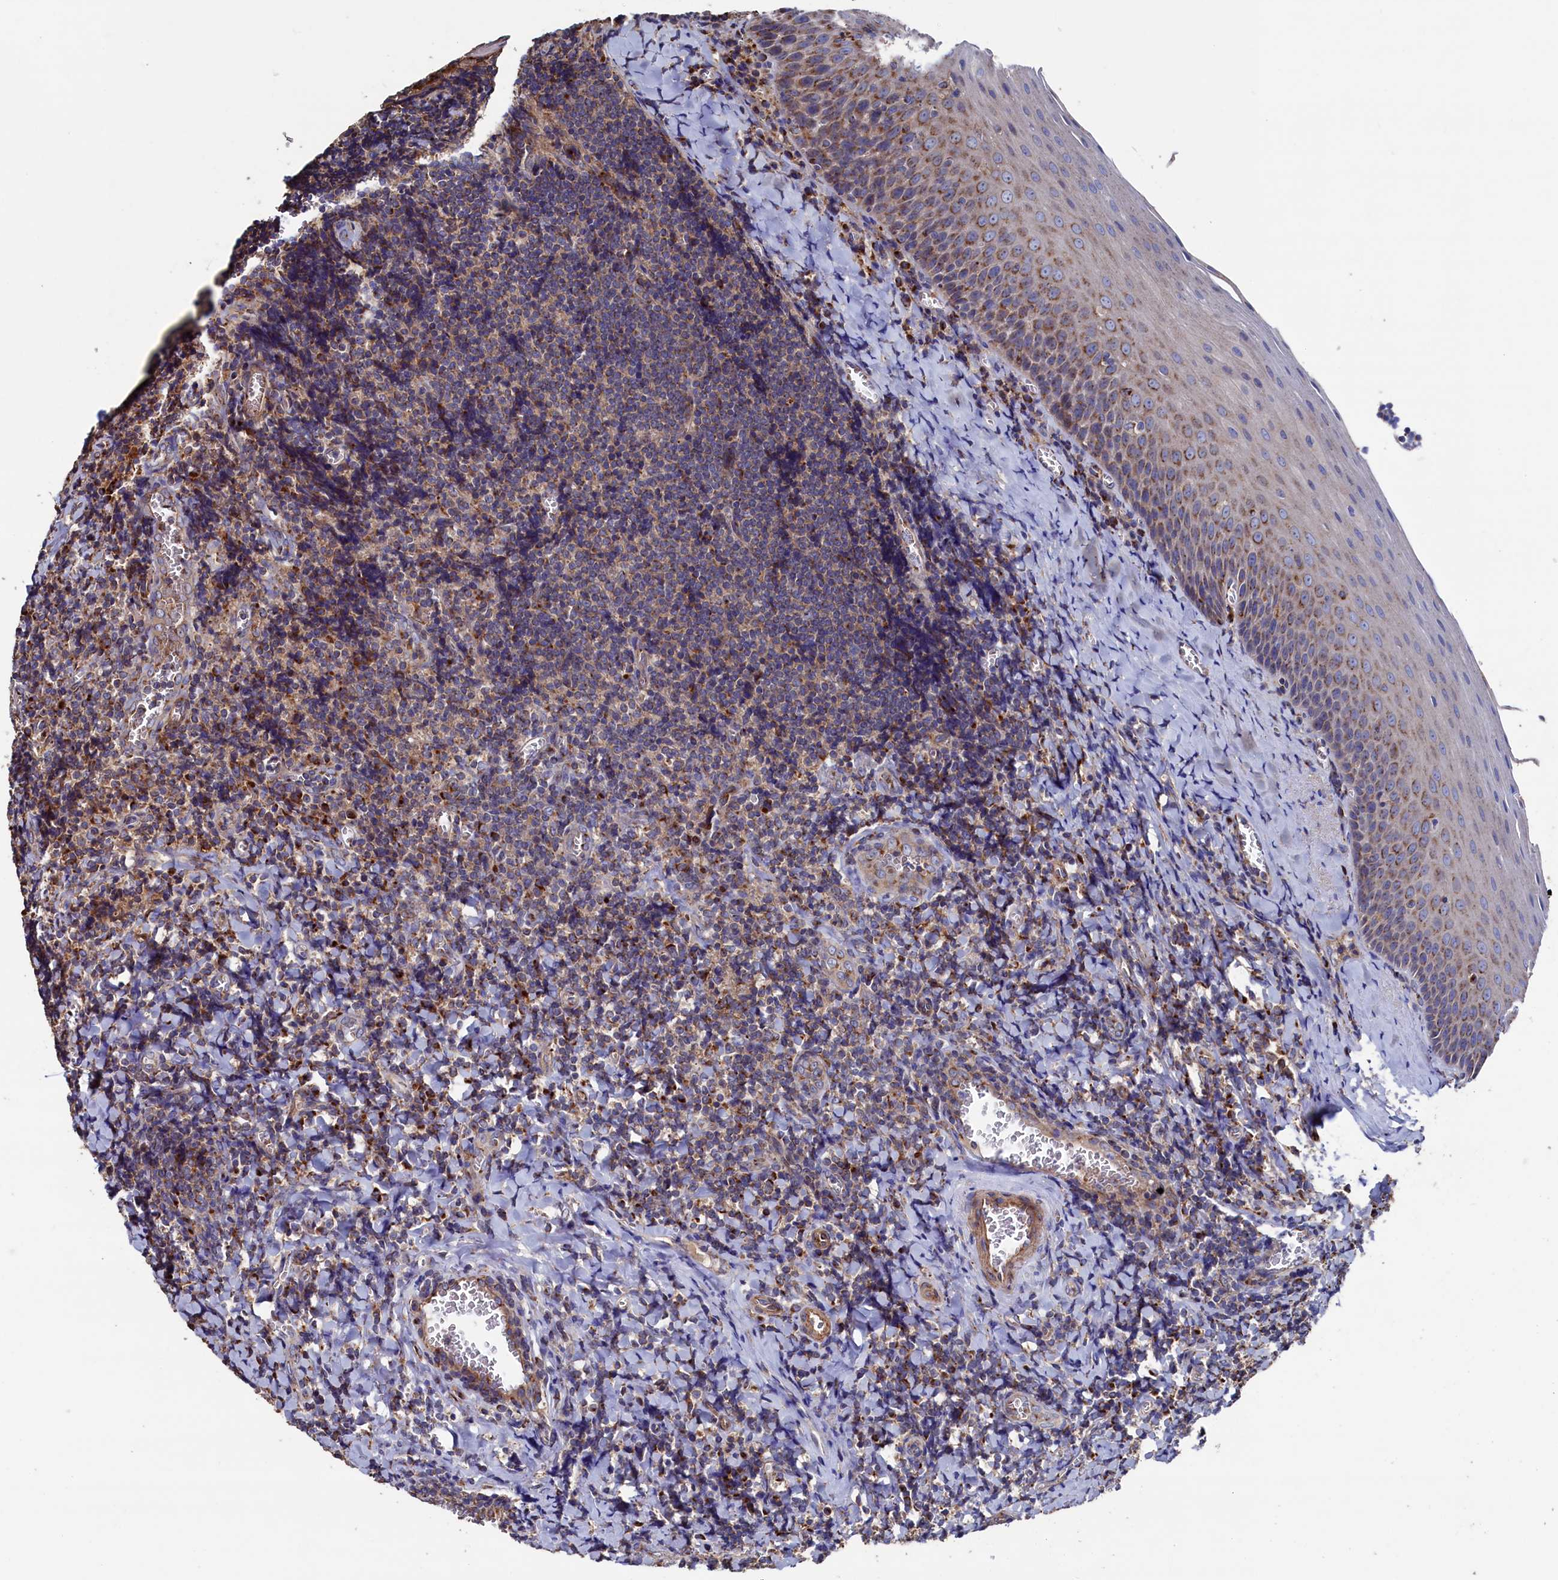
{"staining": {"intensity": "strong", "quantity": "25%-75%", "location": "cytoplasmic/membranous"}, "tissue": "tonsil", "cell_type": "Germinal center cells", "image_type": "normal", "snomed": [{"axis": "morphology", "description": "Normal tissue, NOS"}, {"axis": "topography", "description": "Tonsil"}], "caption": "Unremarkable tonsil reveals strong cytoplasmic/membranous expression in approximately 25%-75% of germinal center cells (Stains: DAB in brown, nuclei in blue, Microscopy: brightfield microscopy at high magnification)..", "gene": "PRRC1", "patient": {"sex": "male", "age": 27}}